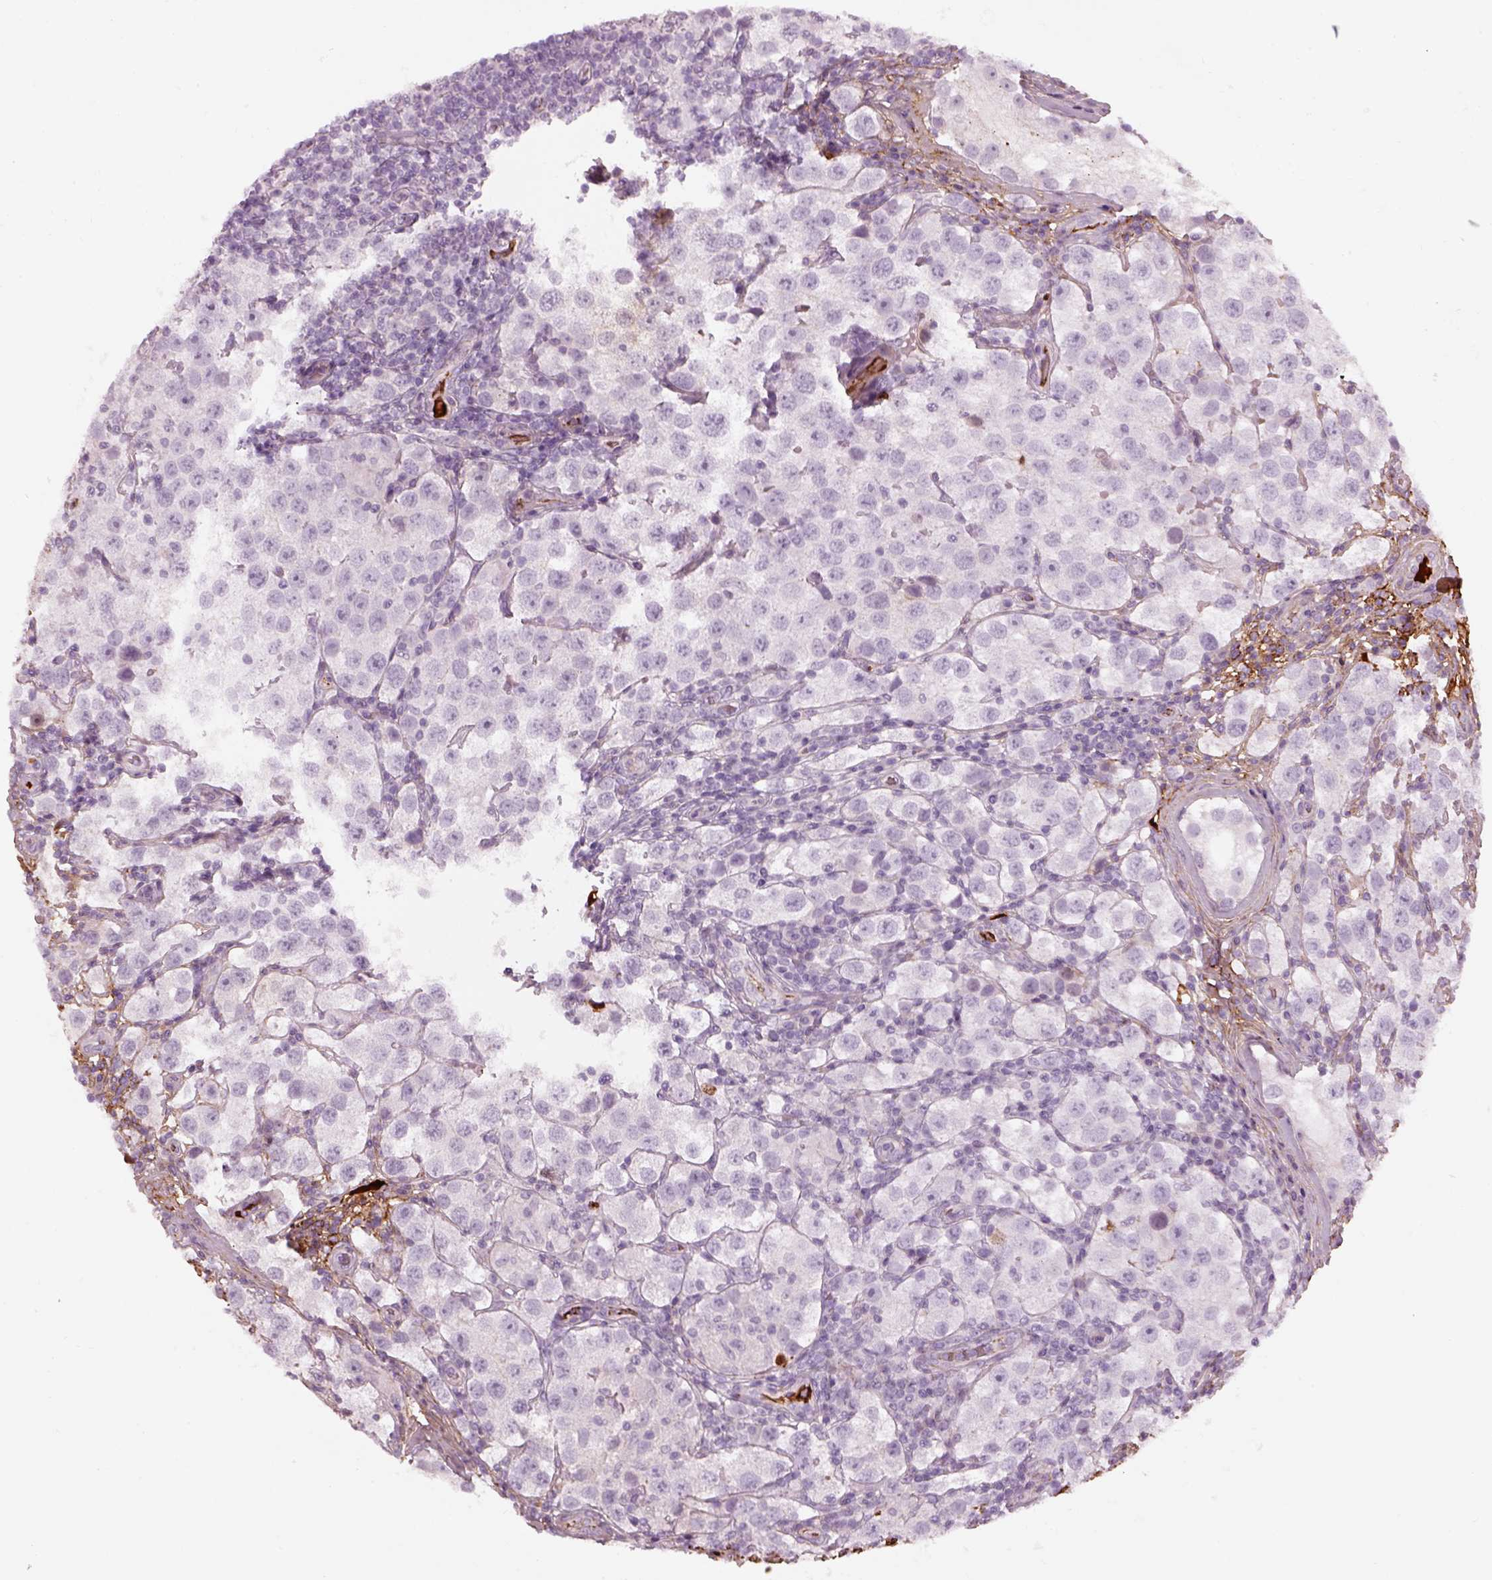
{"staining": {"intensity": "negative", "quantity": "none", "location": "none"}, "tissue": "testis cancer", "cell_type": "Tumor cells", "image_type": "cancer", "snomed": [{"axis": "morphology", "description": "Seminoma, NOS"}, {"axis": "topography", "description": "Testis"}], "caption": "The IHC micrograph has no significant staining in tumor cells of seminoma (testis) tissue.", "gene": "PABPC1L2B", "patient": {"sex": "male", "age": 37}}